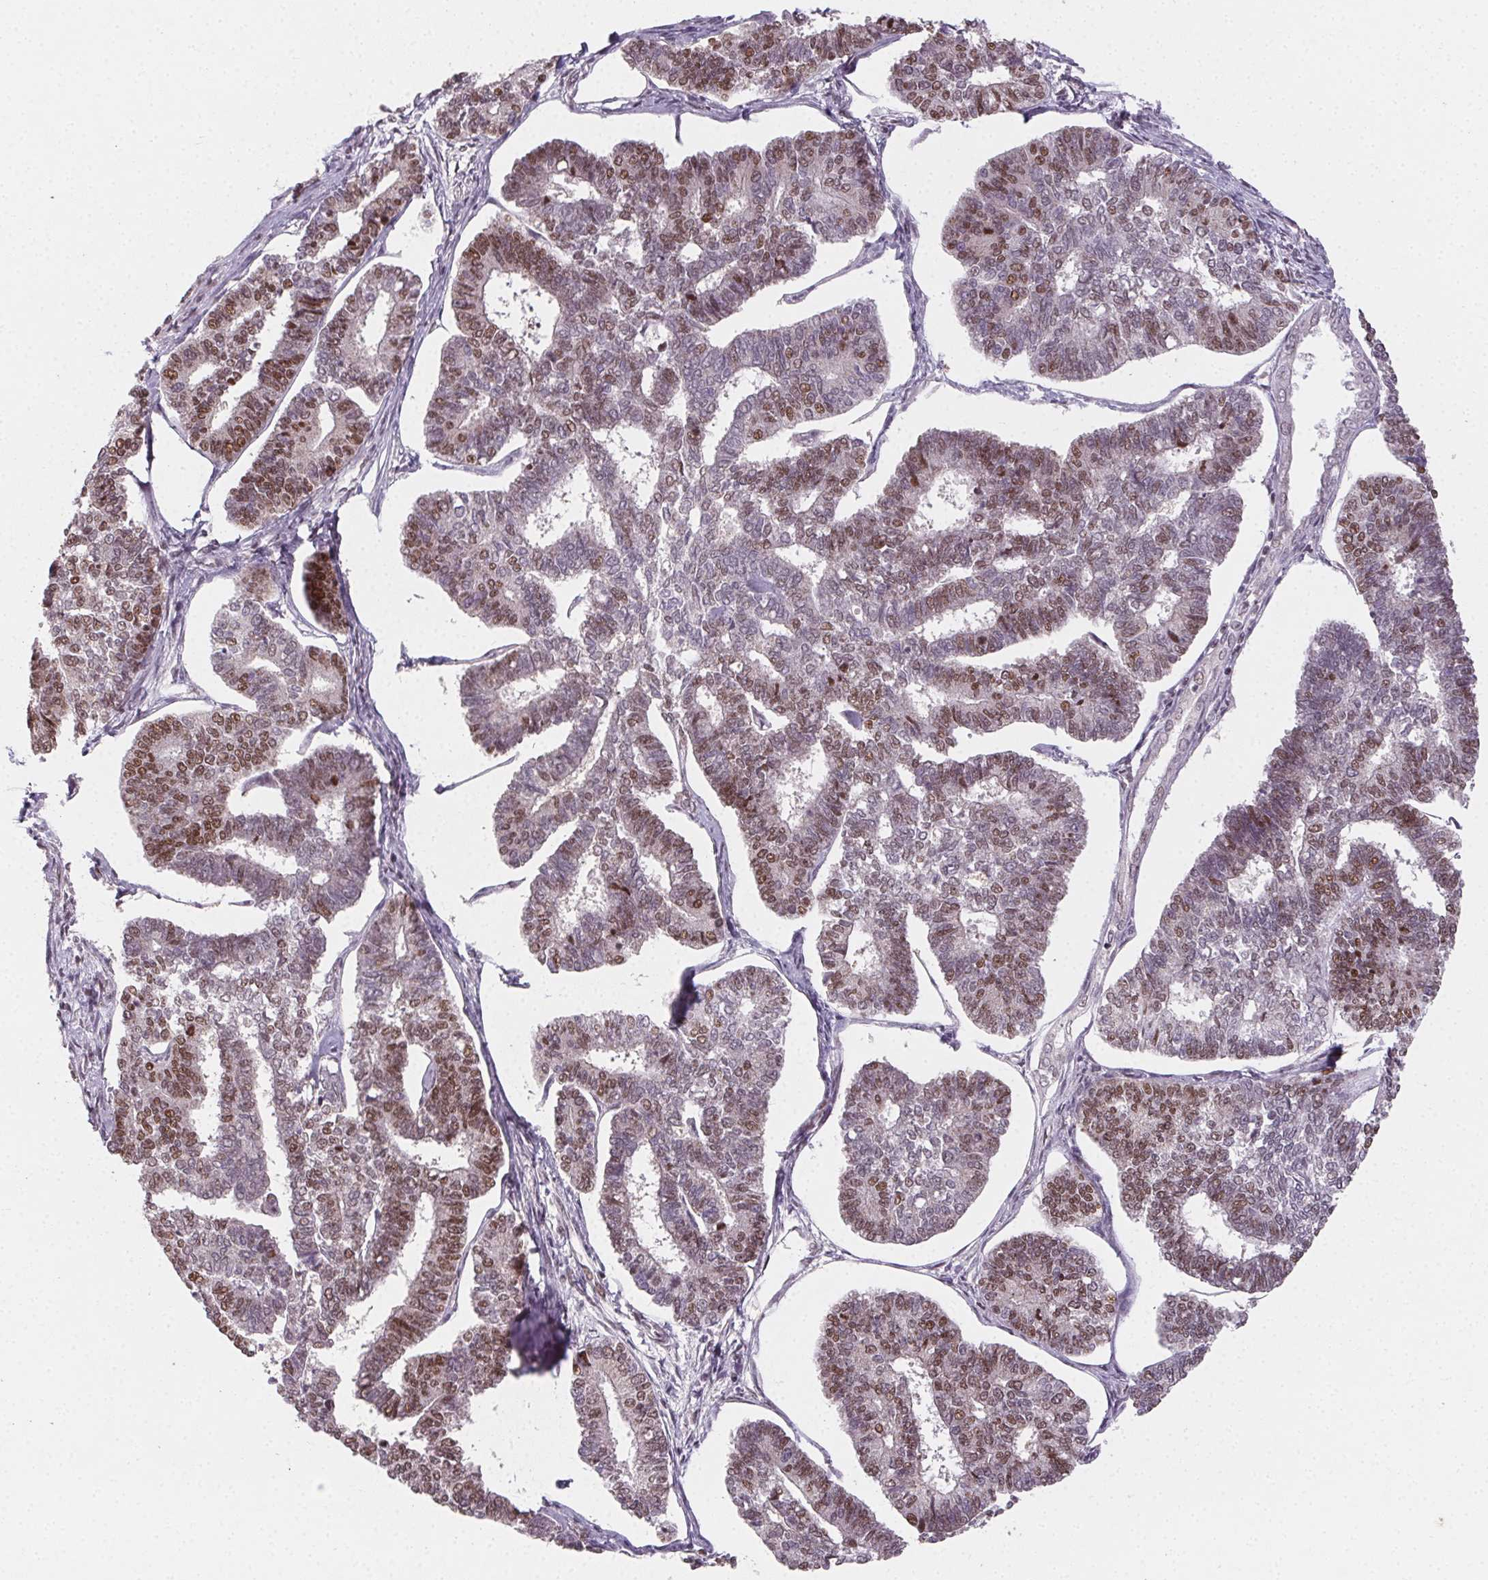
{"staining": {"intensity": "moderate", "quantity": "25%-75%", "location": "nuclear"}, "tissue": "endometrial cancer", "cell_type": "Tumor cells", "image_type": "cancer", "snomed": [{"axis": "morphology", "description": "Adenocarcinoma, NOS"}, {"axis": "topography", "description": "Endometrium"}], "caption": "About 25%-75% of tumor cells in endometrial cancer demonstrate moderate nuclear protein expression as visualized by brown immunohistochemical staining.", "gene": "KMT2A", "patient": {"sex": "female", "age": 70}}